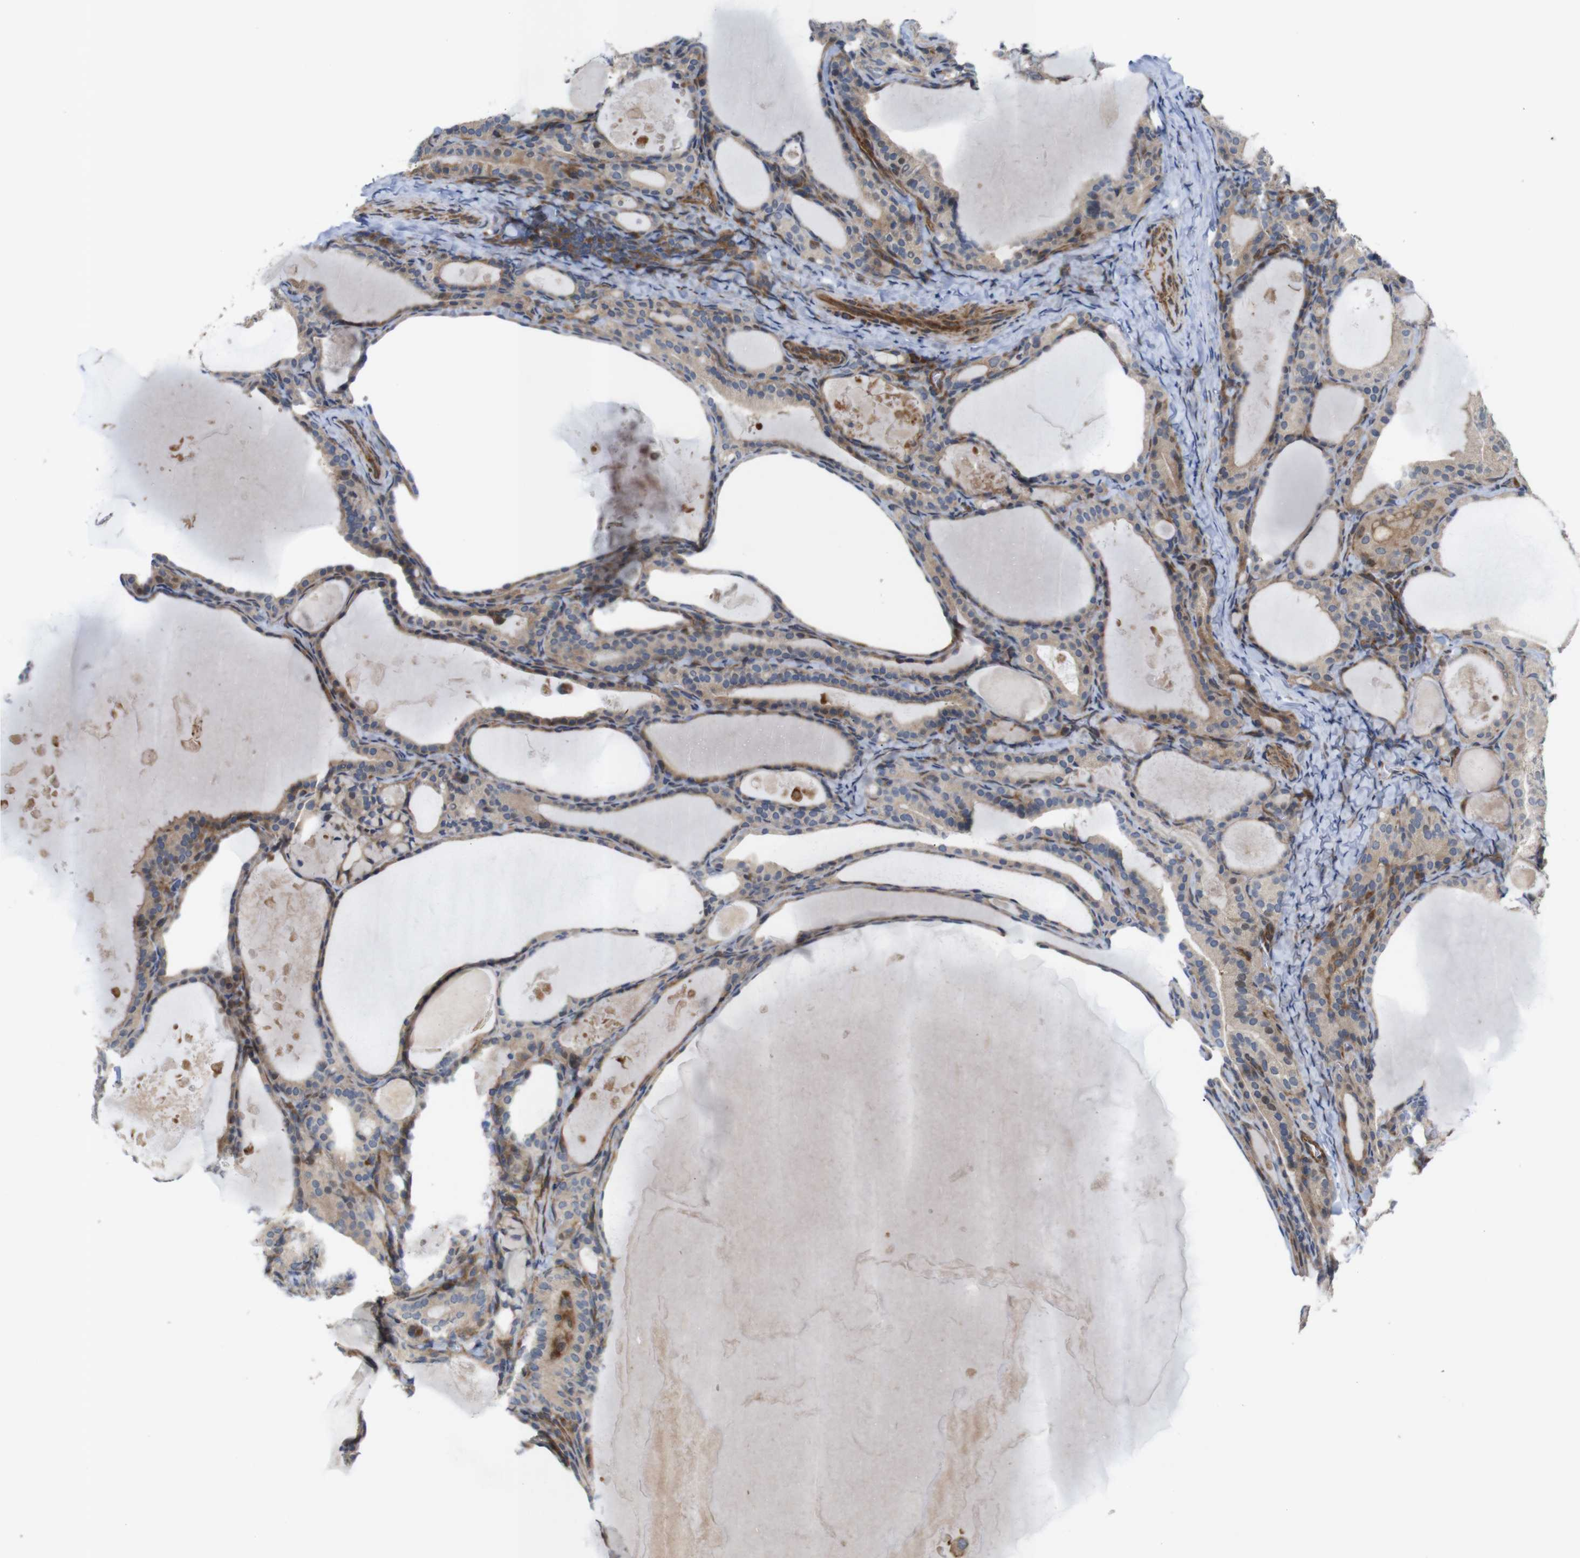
{"staining": {"intensity": "weak", "quantity": ">75%", "location": "cytoplasmic/membranous"}, "tissue": "thyroid cancer", "cell_type": "Tumor cells", "image_type": "cancer", "snomed": [{"axis": "morphology", "description": "Papillary adenocarcinoma, NOS"}, {"axis": "topography", "description": "Thyroid gland"}], "caption": "Thyroid papillary adenocarcinoma tissue exhibits weak cytoplasmic/membranous positivity in approximately >75% of tumor cells", "gene": "P3H2", "patient": {"sex": "female", "age": 42}}